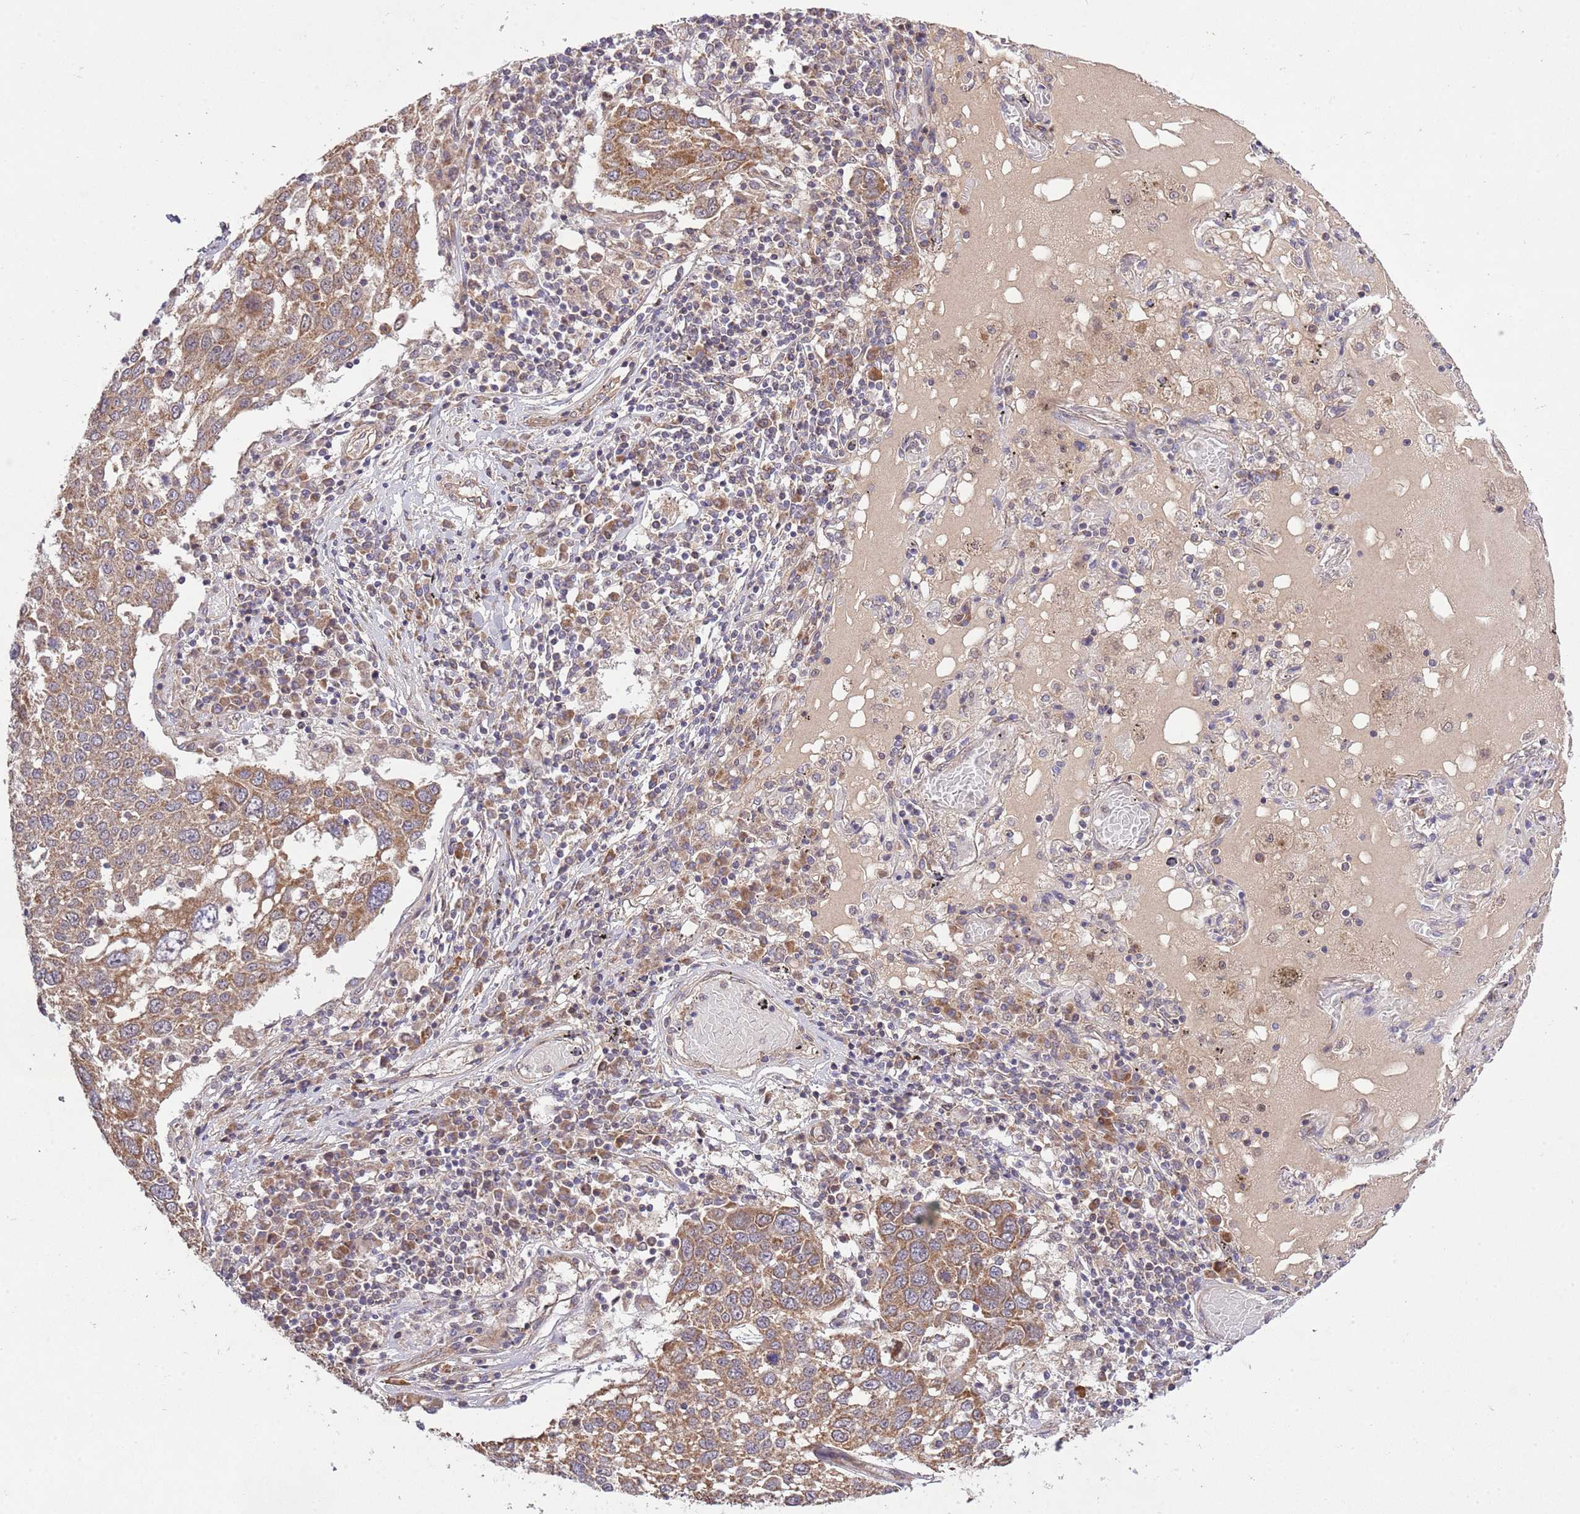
{"staining": {"intensity": "moderate", "quantity": ">75%", "location": "cytoplasmic/membranous"}, "tissue": "lung cancer", "cell_type": "Tumor cells", "image_type": "cancer", "snomed": [{"axis": "morphology", "description": "Squamous cell carcinoma, NOS"}, {"axis": "topography", "description": "Lung"}], "caption": "Tumor cells display medium levels of moderate cytoplasmic/membranous positivity in about >75% of cells in human lung cancer (squamous cell carcinoma).", "gene": "MFNG", "patient": {"sex": "male", "age": 65}}